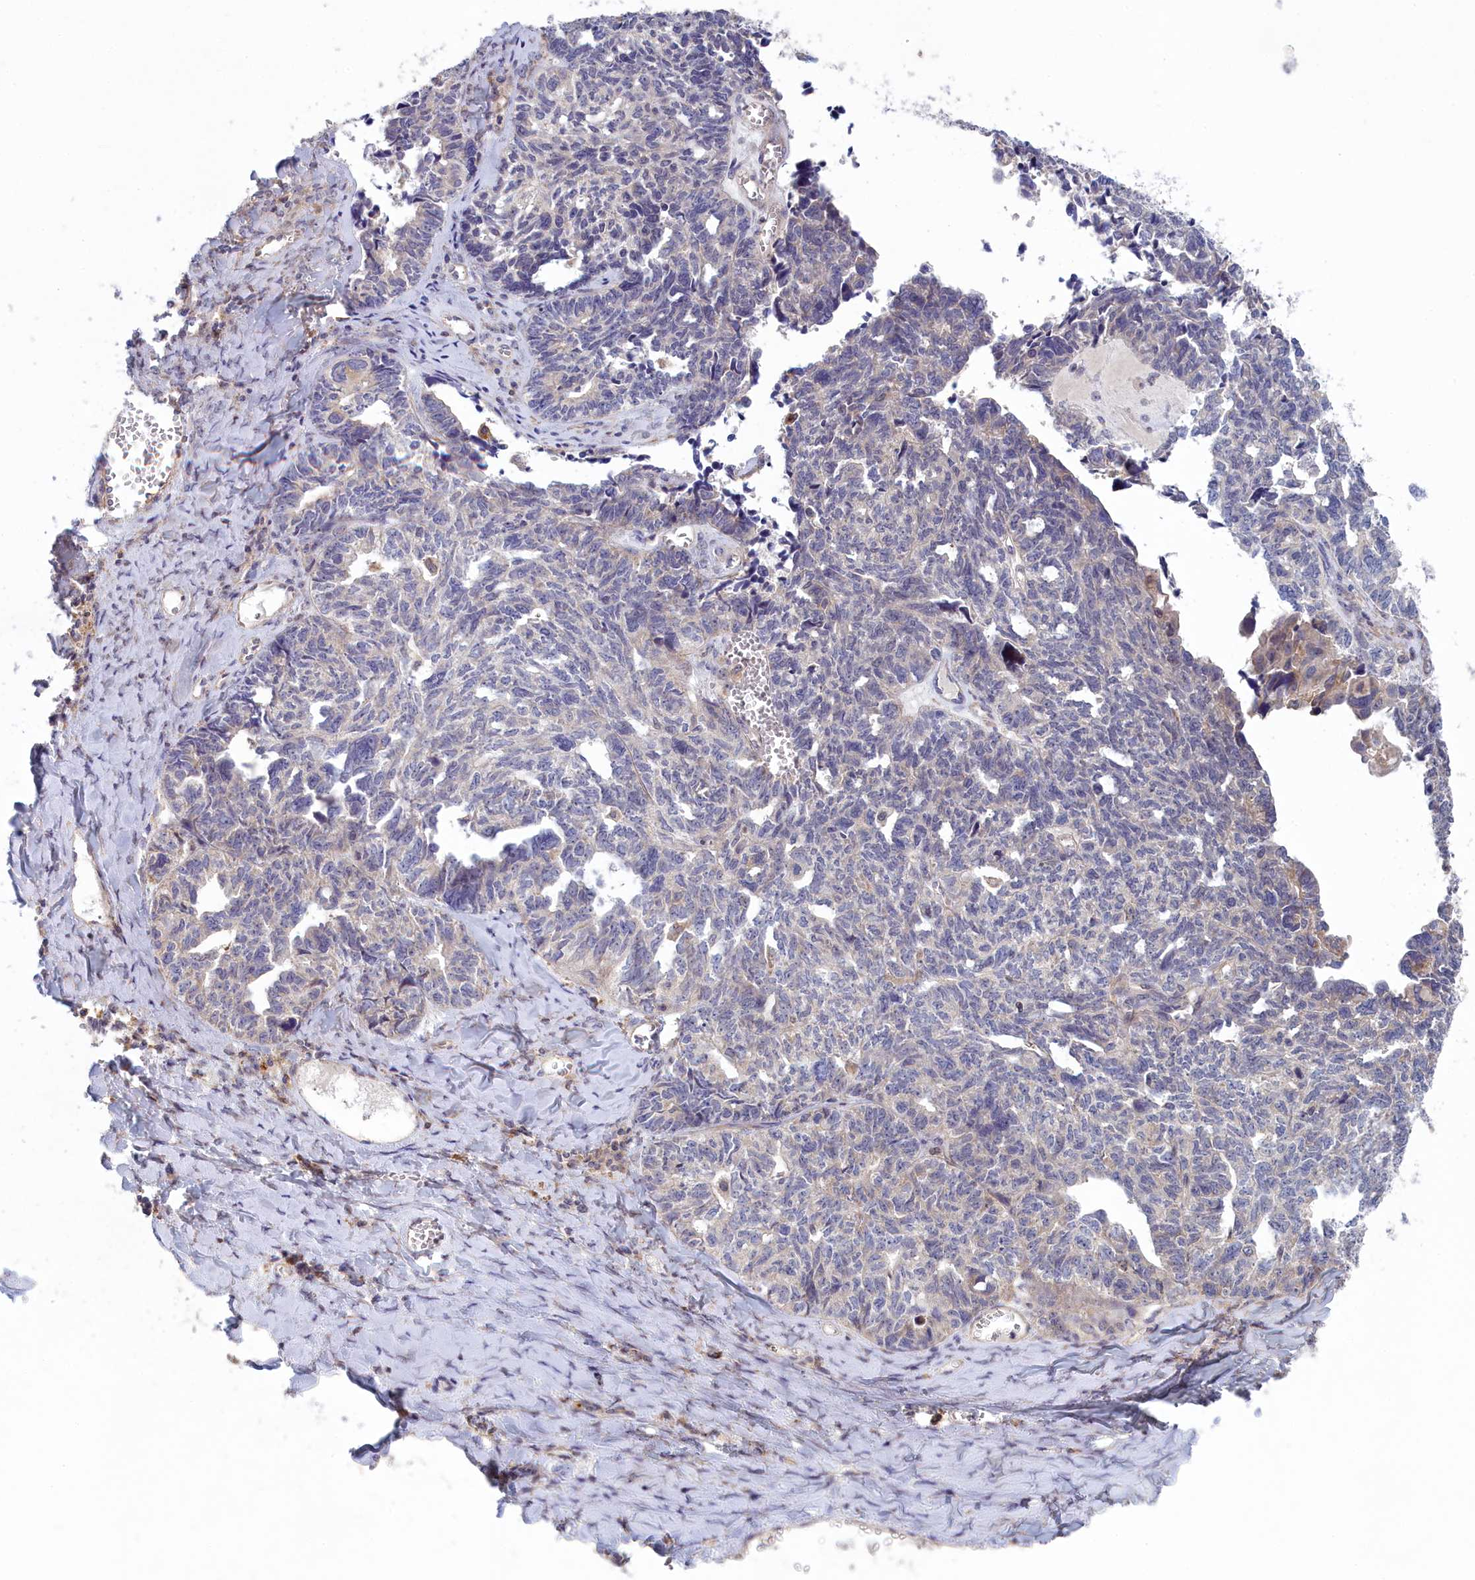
{"staining": {"intensity": "negative", "quantity": "none", "location": "none"}, "tissue": "ovarian cancer", "cell_type": "Tumor cells", "image_type": "cancer", "snomed": [{"axis": "morphology", "description": "Cystadenocarcinoma, serous, NOS"}, {"axis": "topography", "description": "Ovary"}], "caption": "An image of human ovarian serous cystadenocarcinoma is negative for staining in tumor cells.", "gene": "BLTP2", "patient": {"sex": "female", "age": 79}}